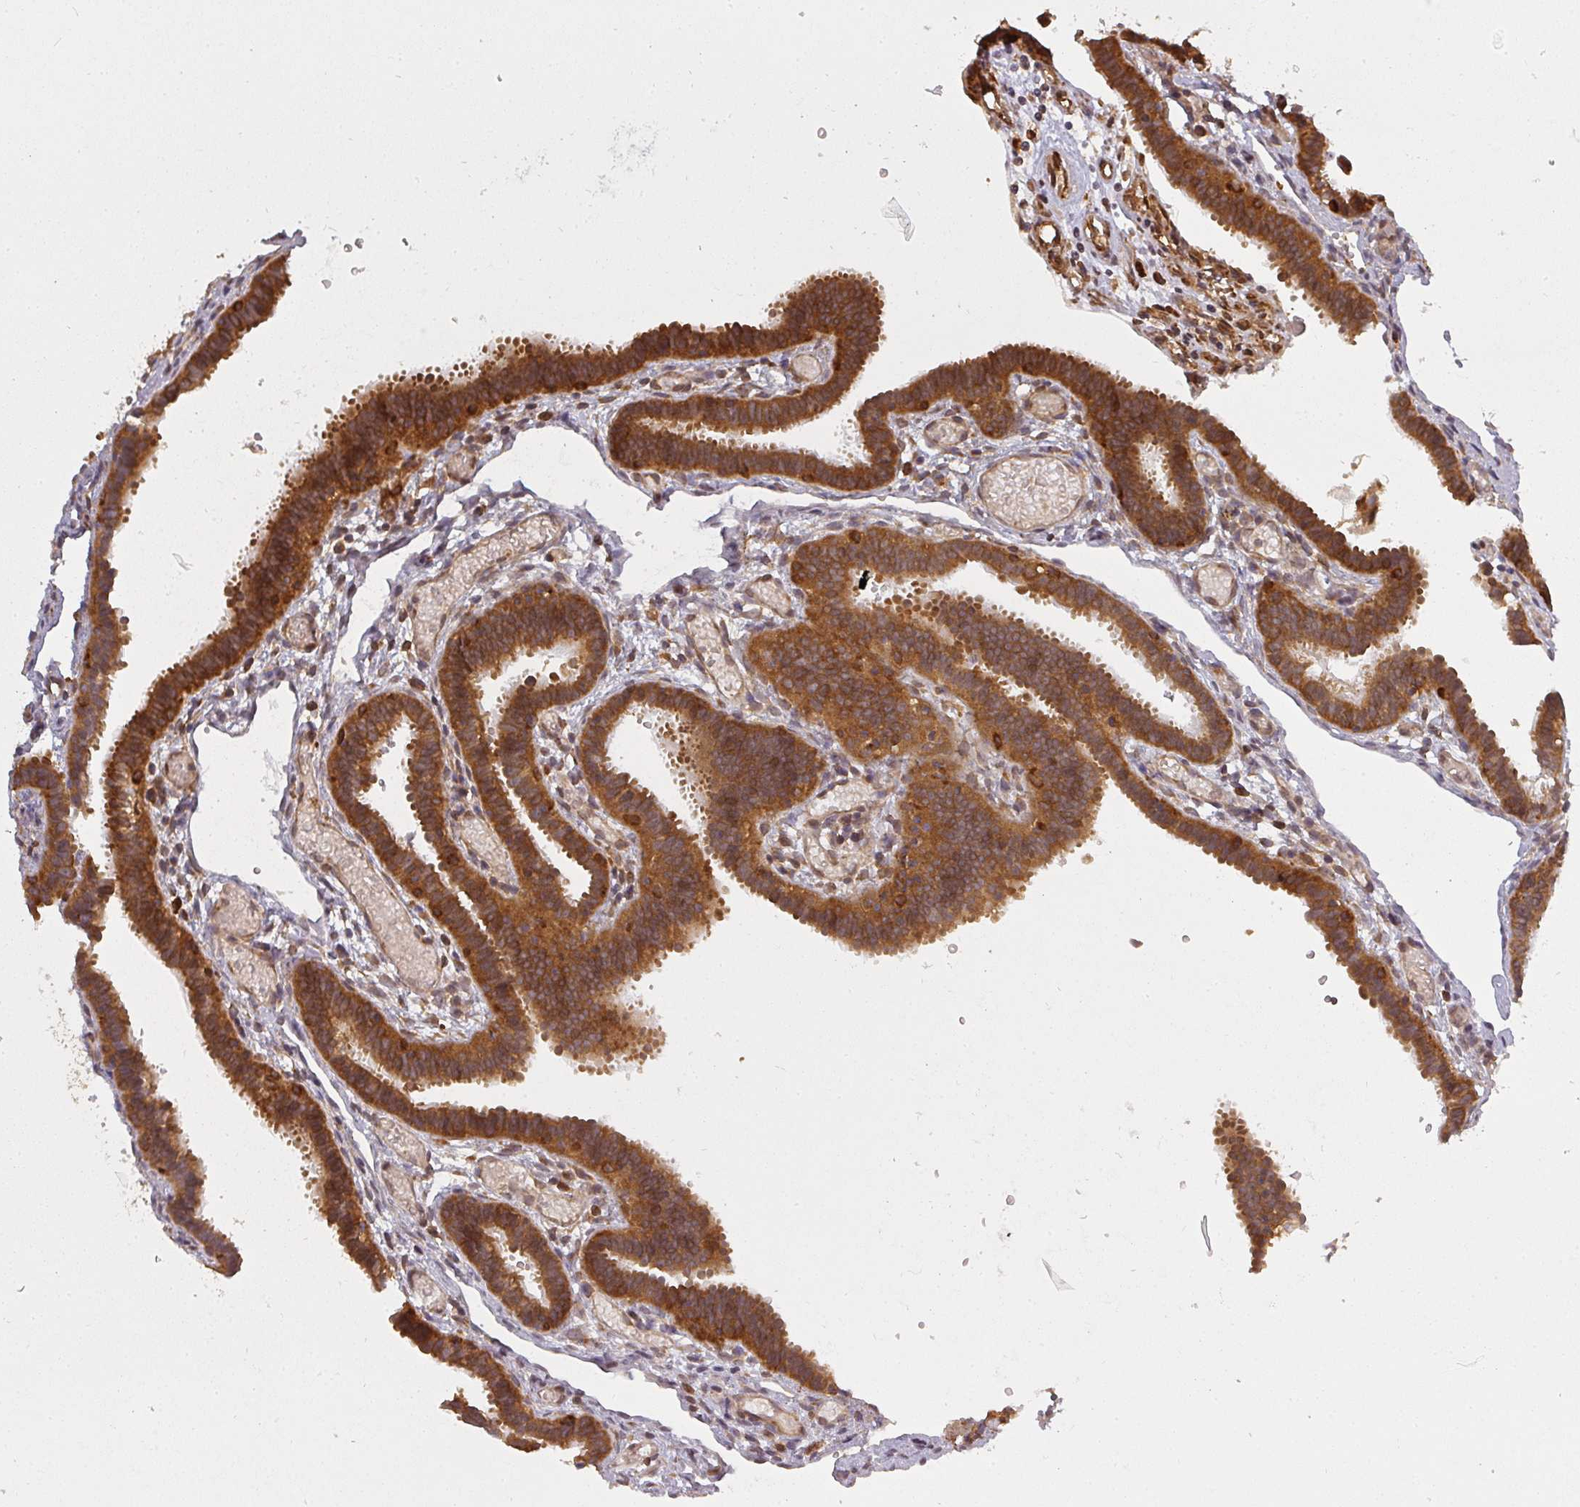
{"staining": {"intensity": "strong", "quantity": ">75%", "location": "cytoplasmic/membranous"}, "tissue": "fallopian tube", "cell_type": "Glandular cells", "image_type": "normal", "snomed": [{"axis": "morphology", "description": "Normal tissue, NOS"}, {"axis": "topography", "description": "Fallopian tube"}], "caption": "Protein staining demonstrates strong cytoplasmic/membranous expression in about >75% of glandular cells in unremarkable fallopian tube.", "gene": "PPP6R3", "patient": {"sex": "female", "age": 37}}